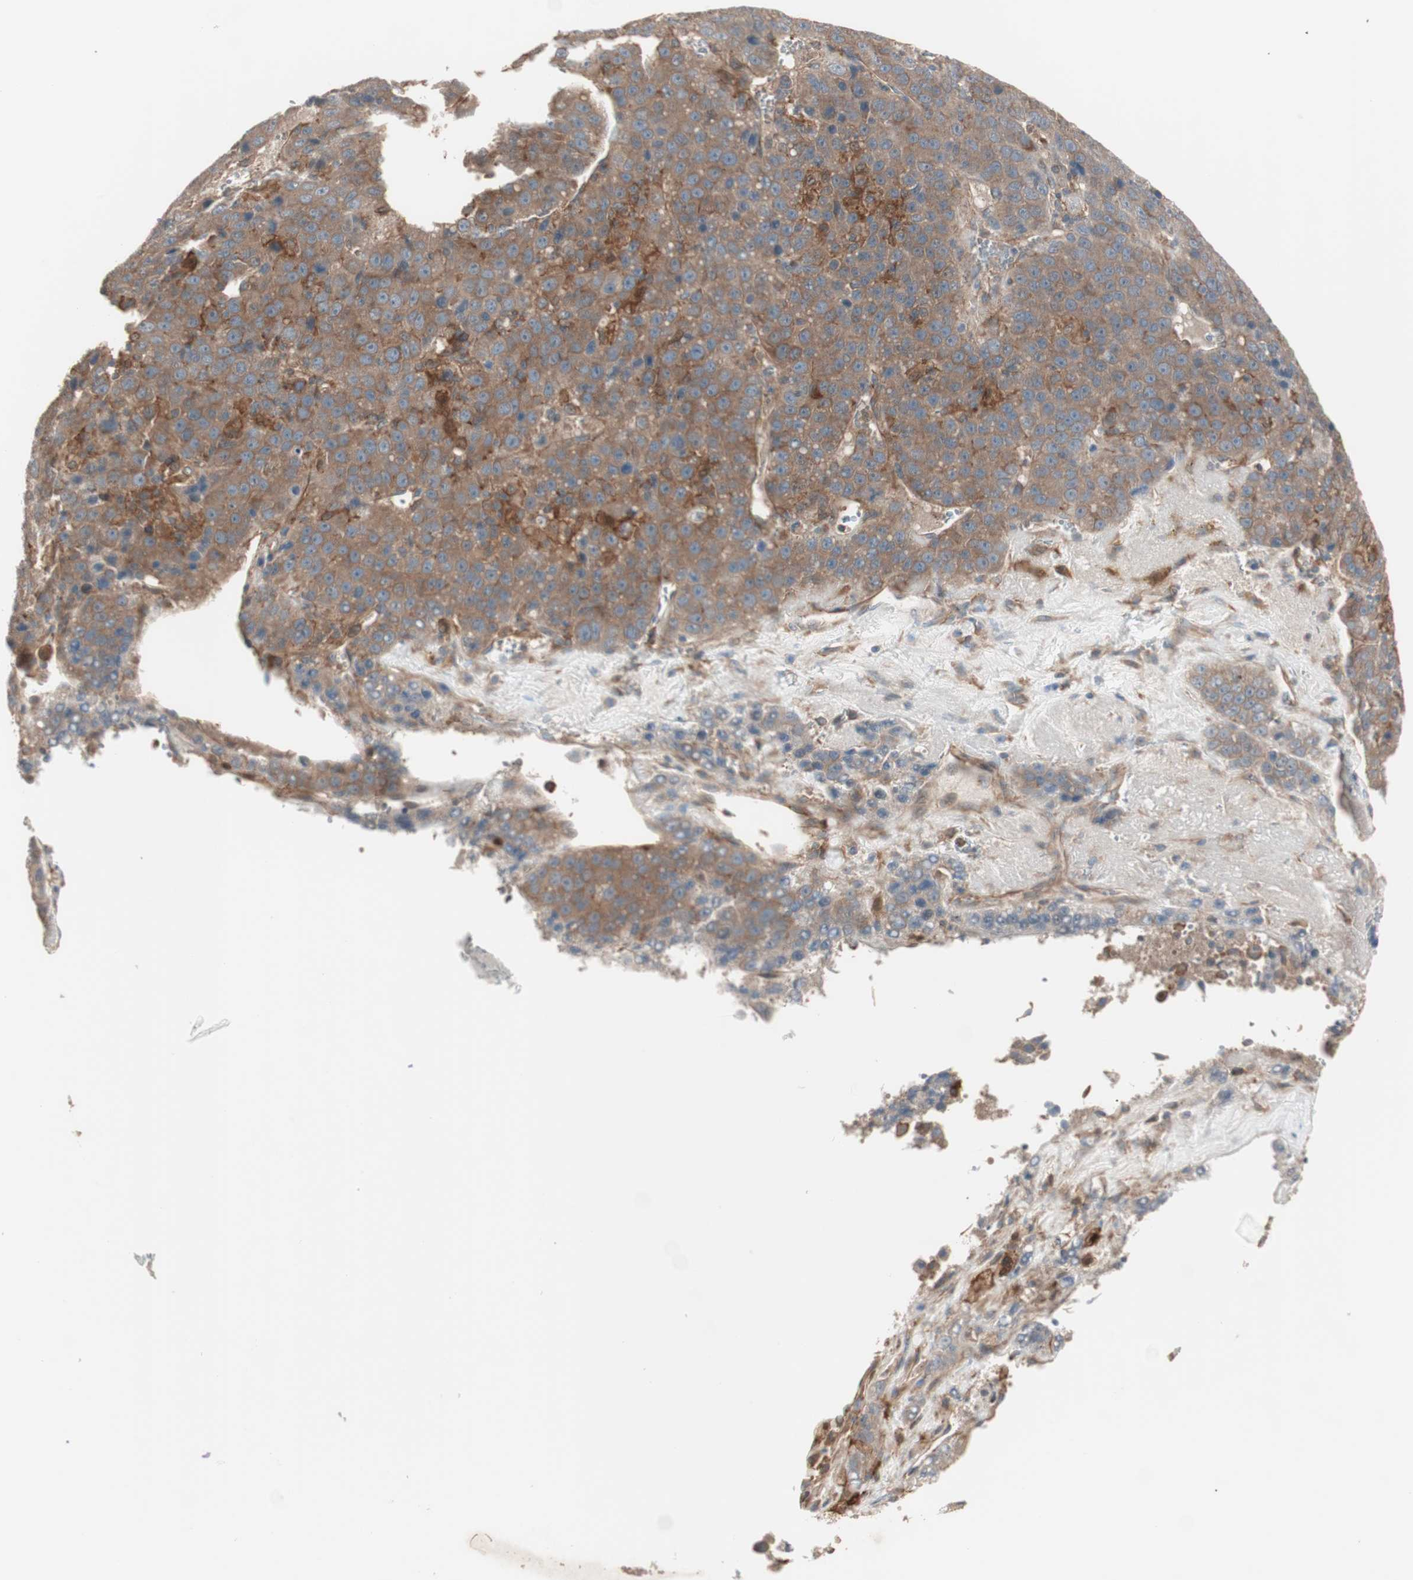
{"staining": {"intensity": "moderate", "quantity": ">75%", "location": "cytoplasmic/membranous"}, "tissue": "liver cancer", "cell_type": "Tumor cells", "image_type": "cancer", "snomed": [{"axis": "morphology", "description": "Carcinoma, Hepatocellular, NOS"}, {"axis": "topography", "description": "Liver"}], "caption": "Liver hepatocellular carcinoma stained for a protein reveals moderate cytoplasmic/membranous positivity in tumor cells. Immunohistochemistry (ihc) stains the protein in brown and the nuclei are stained blue.", "gene": "STAB1", "patient": {"sex": "female", "age": 53}}